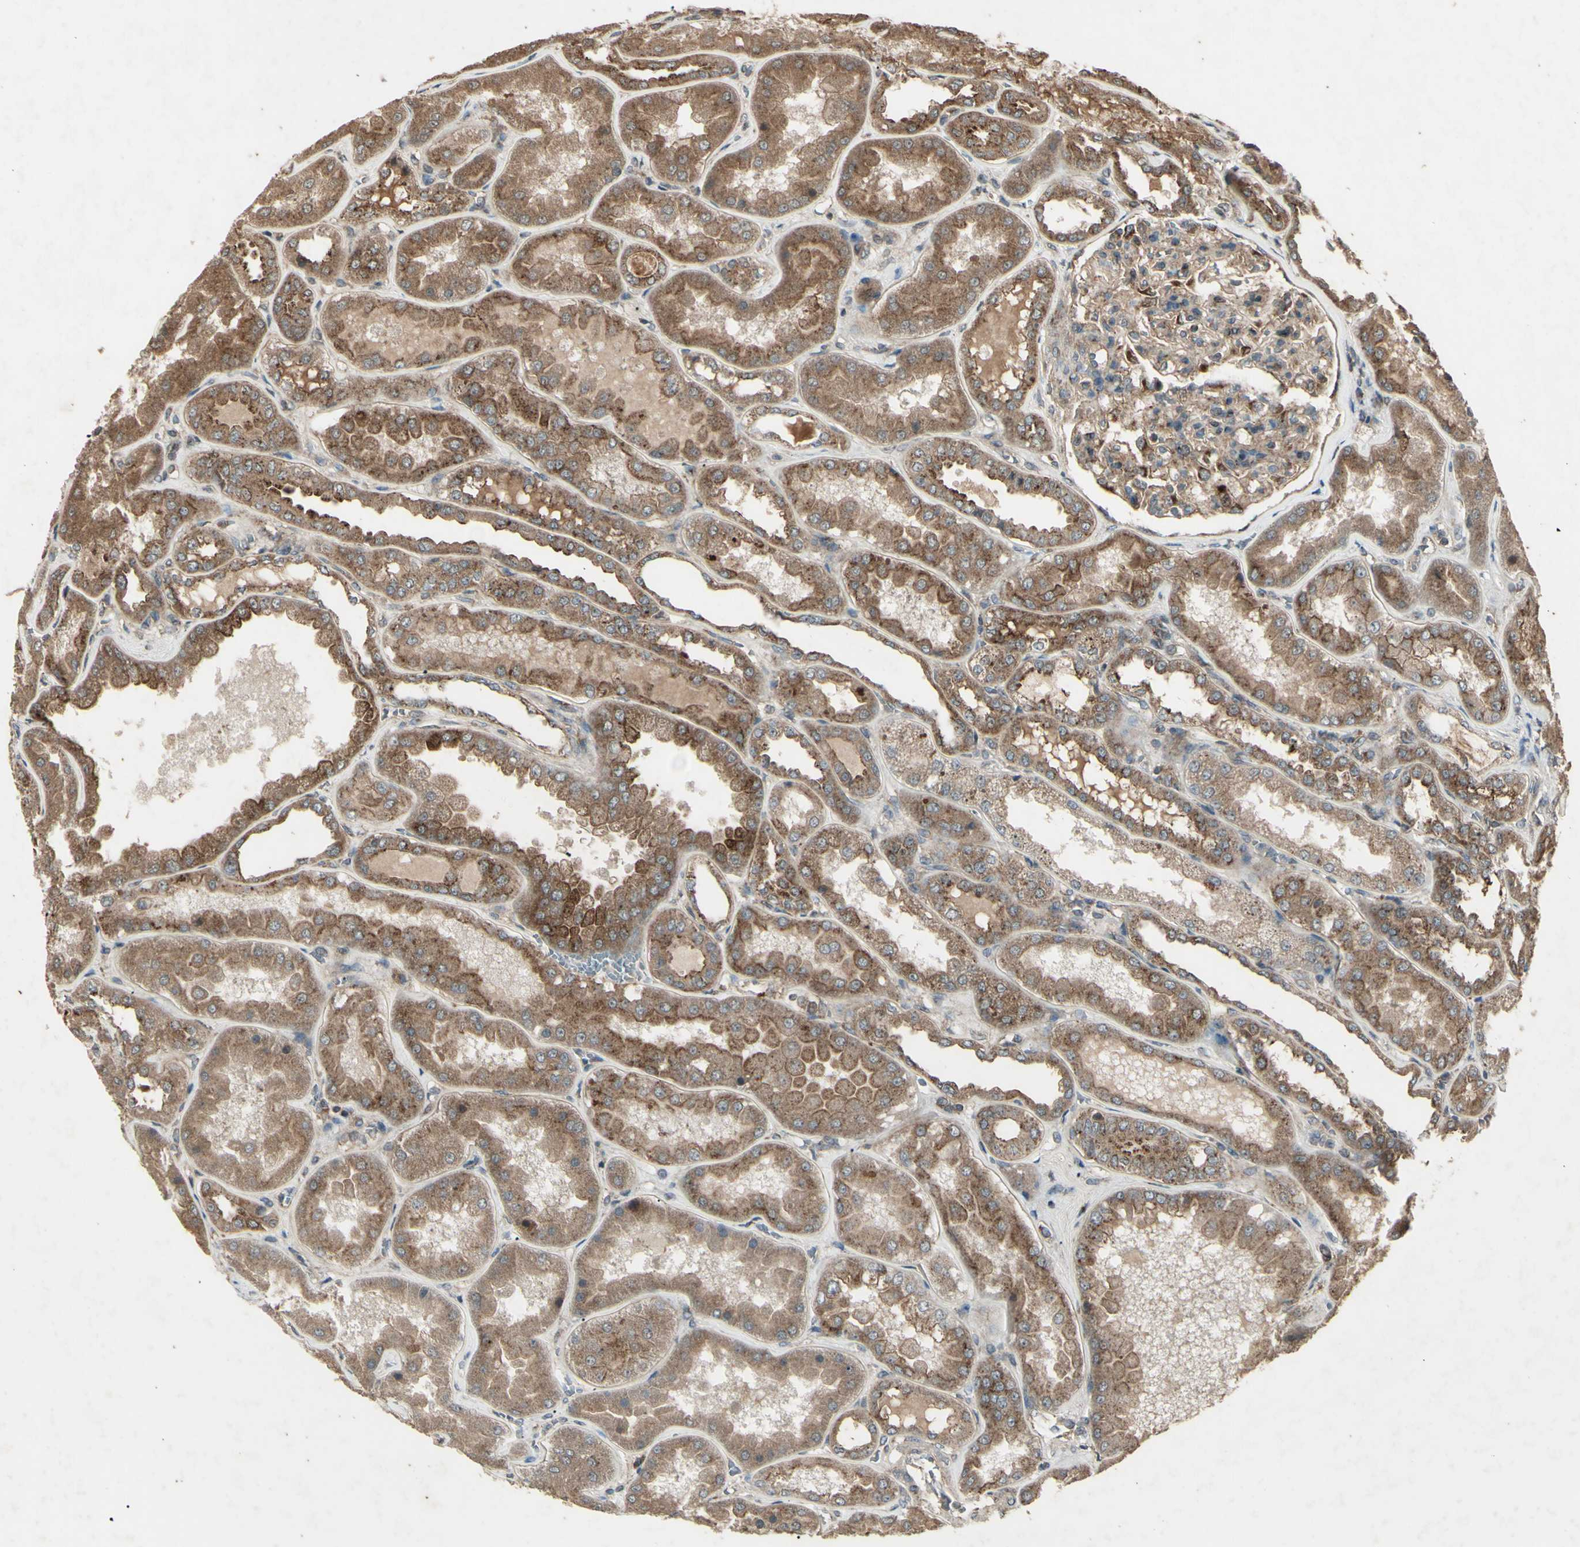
{"staining": {"intensity": "moderate", "quantity": ">75%", "location": "cytoplasmic/membranous"}, "tissue": "kidney", "cell_type": "Cells in glomeruli", "image_type": "normal", "snomed": [{"axis": "morphology", "description": "Normal tissue, NOS"}, {"axis": "topography", "description": "Kidney"}], "caption": "Kidney stained with DAB (3,3'-diaminobenzidine) immunohistochemistry shows medium levels of moderate cytoplasmic/membranous expression in approximately >75% of cells in glomeruli. (DAB = brown stain, brightfield microscopy at high magnification).", "gene": "AP1G1", "patient": {"sex": "female", "age": 56}}